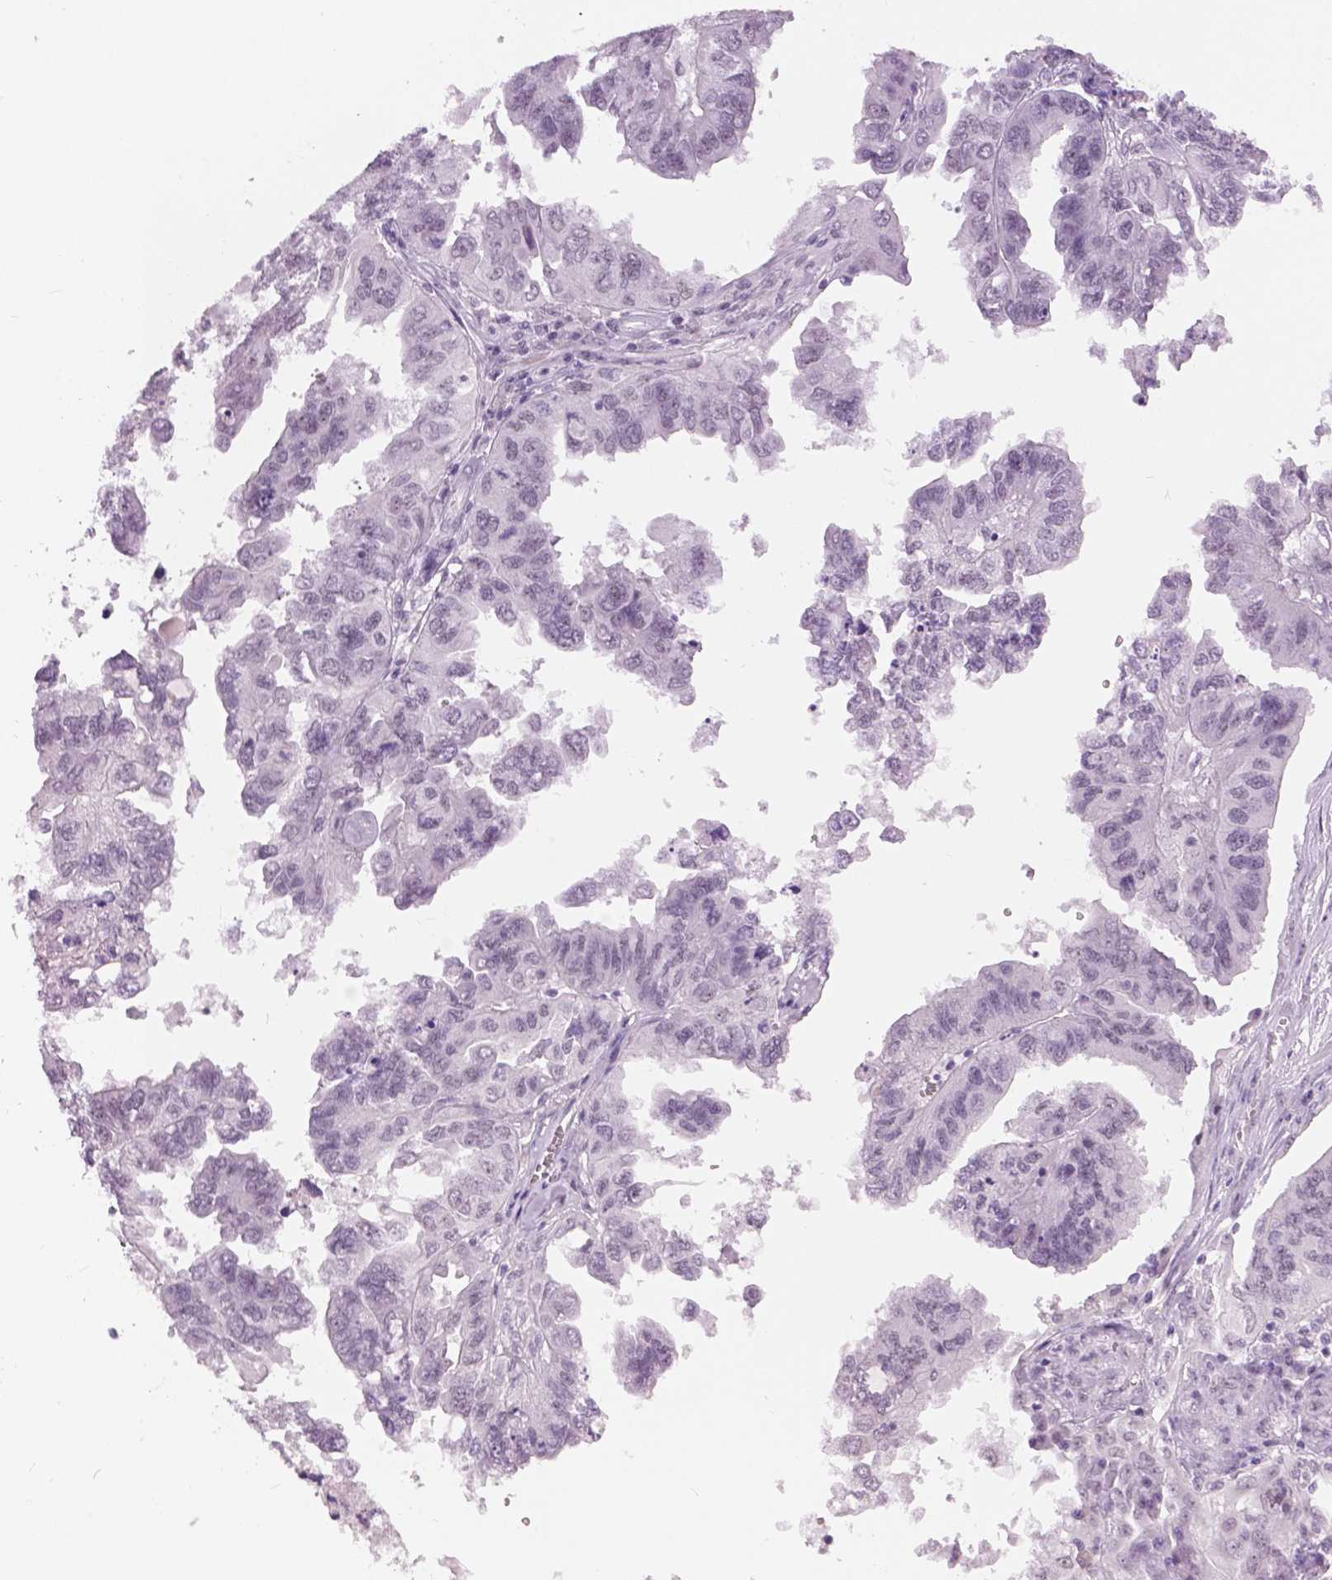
{"staining": {"intensity": "negative", "quantity": "none", "location": "none"}, "tissue": "ovarian cancer", "cell_type": "Tumor cells", "image_type": "cancer", "snomed": [{"axis": "morphology", "description": "Cystadenocarcinoma, serous, NOS"}, {"axis": "topography", "description": "Ovary"}], "caption": "This is an immunohistochemistry (IHC) micrograph of human ovarian serous cystadenocarcinoma. There is no positivity in tumor cells.", "gene": "MYOM1", "patient": {"sex": "female", "age": 79}}